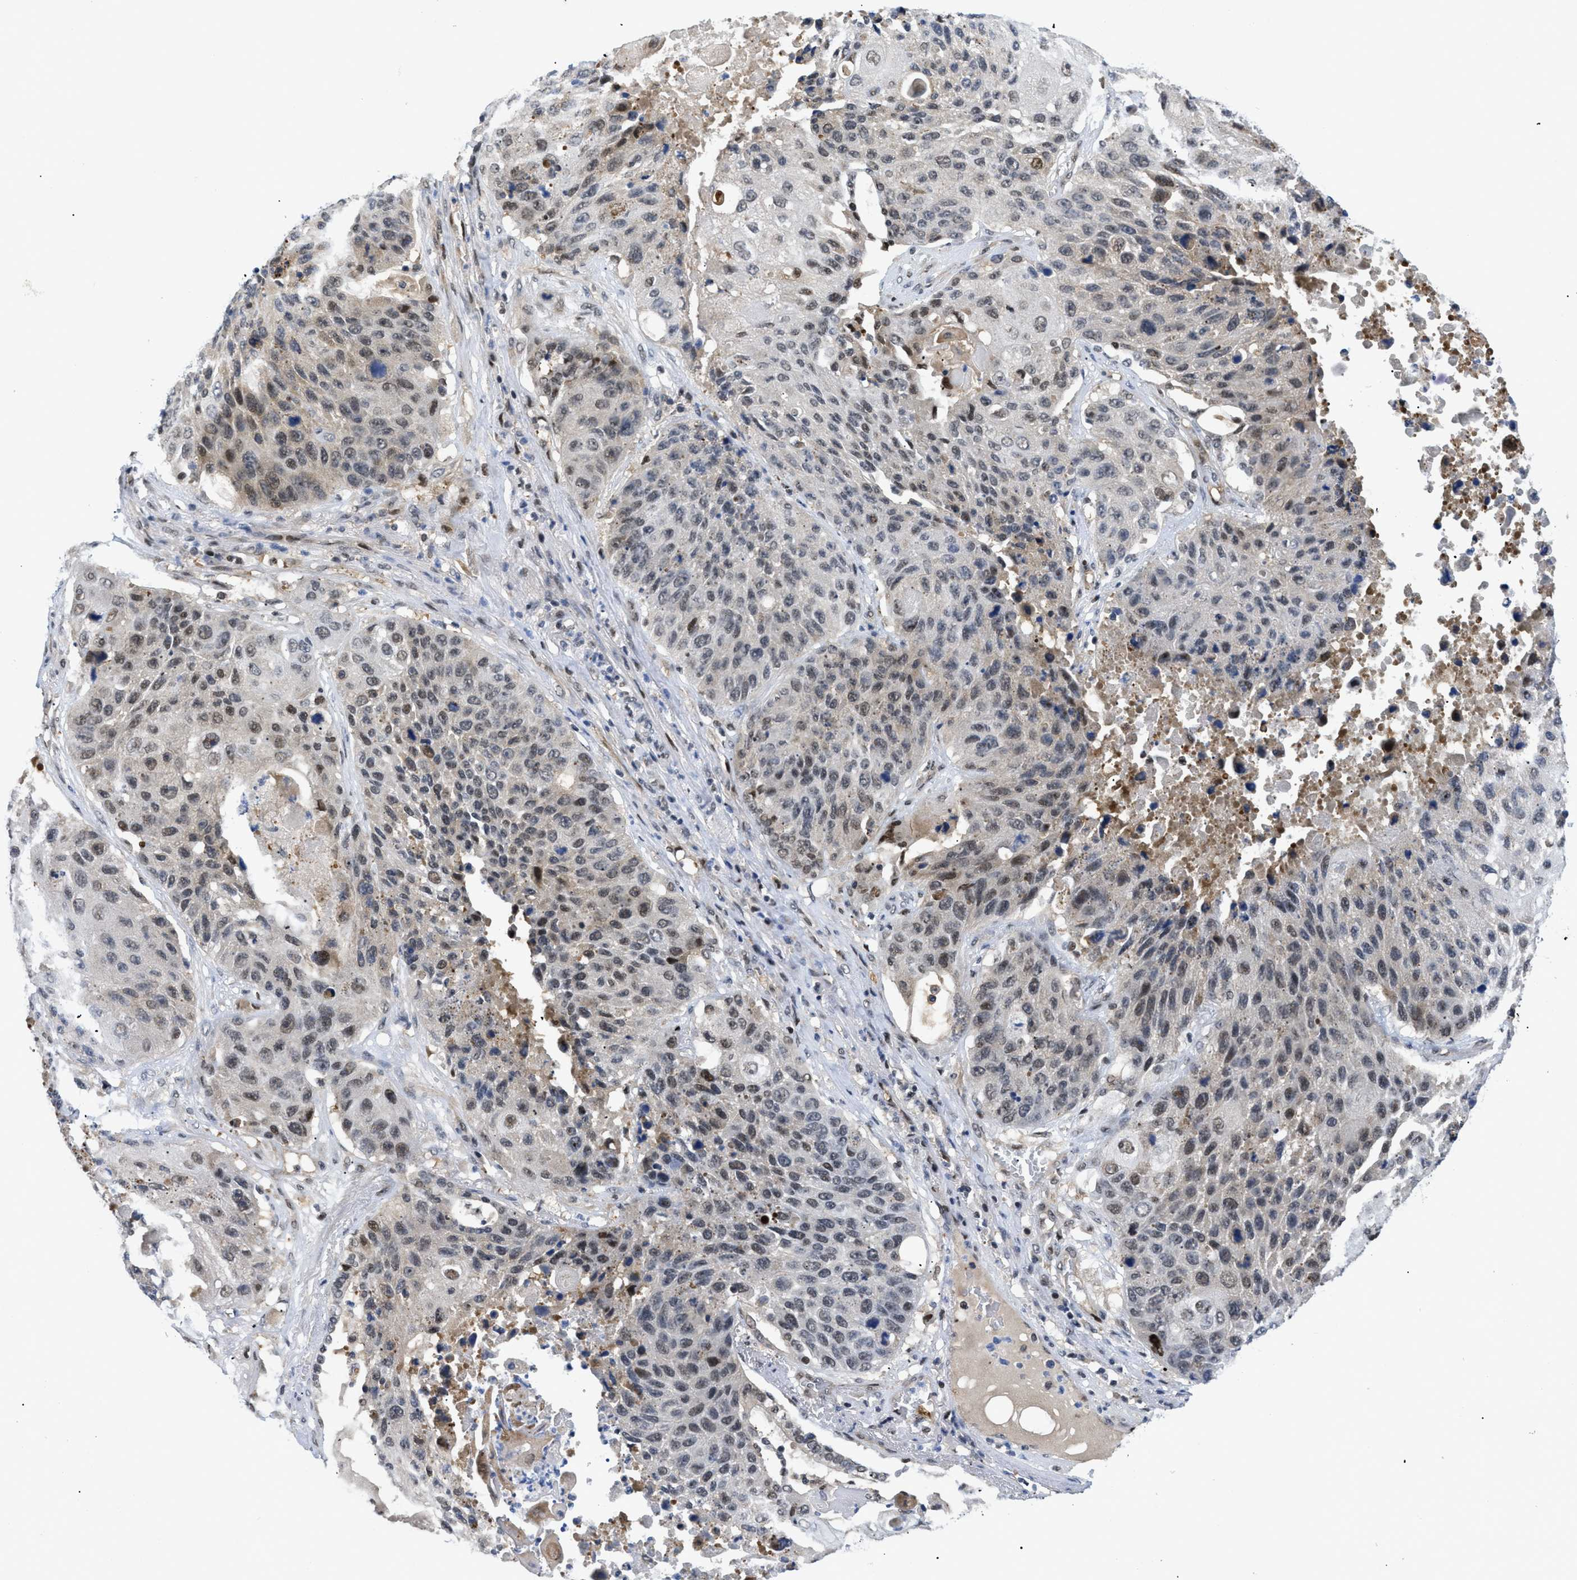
{"staining": {"intensity": "weak", "quantity": "25%-75%", "location": "nuclear"}, "tissue": "lung cancer", "cell_type": "Tumor cells", "image_type": "cancer", "snomed": [{"axis": "morphology", "description": "Squamous cell carcinoma, NOS"}, {"axis": "topography", "description": "Lung"}], "caption": "Lung cancer (squamous cell carcinoma) stained with DAB (3,3'-diaminobenzidine) immunohistochemistry displays low levels of weak nuclear staining in about 25%-75% of tumor cells. (DAB IHC, brown staining for protein, blue staining for nuclei).", "gene": "SLC29A2", "patient": {"sex": "male", "age": 61}}